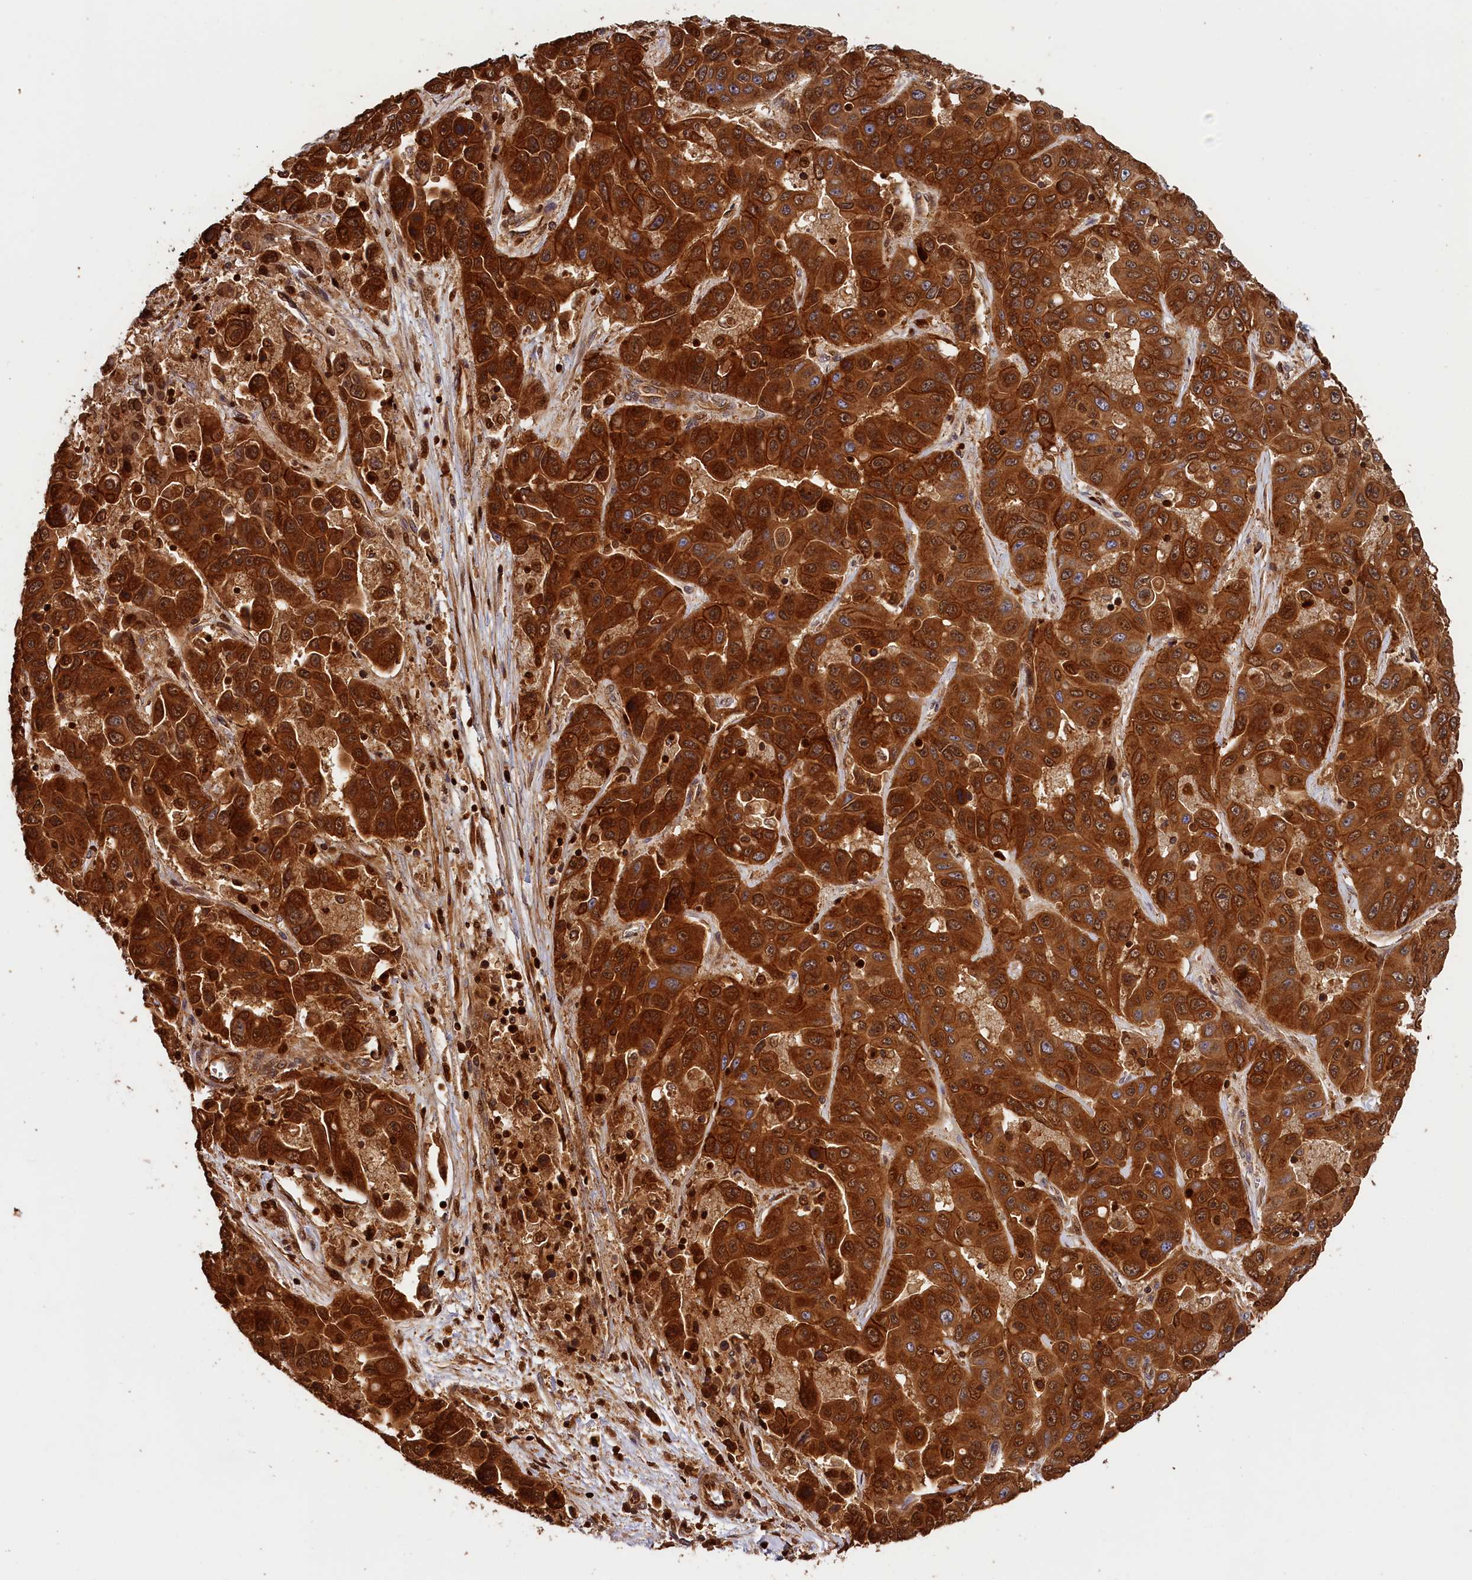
{"staining": {"intensity": "strong", "quantity": ">75%", "location": "cytoplasmic/membranous"}, "tissue": "liver cancer", "cell_type": "Tumor cells", "image_type": "cancer", "snomed": [{"axis": "morphology", "description": "Cholangiocarcinoma"}, {"axis": "topography", "description": "Liver"}], "caption": "Protein analysis of liver cancer tissue shows strong cytoplasmic/membranous expression in about >75% of tumor cells. (Brightfield microscopy of DAB IHC at high magnification).", "gene": "HMOX2", "patient": {"sex": "female", "age": 52}}